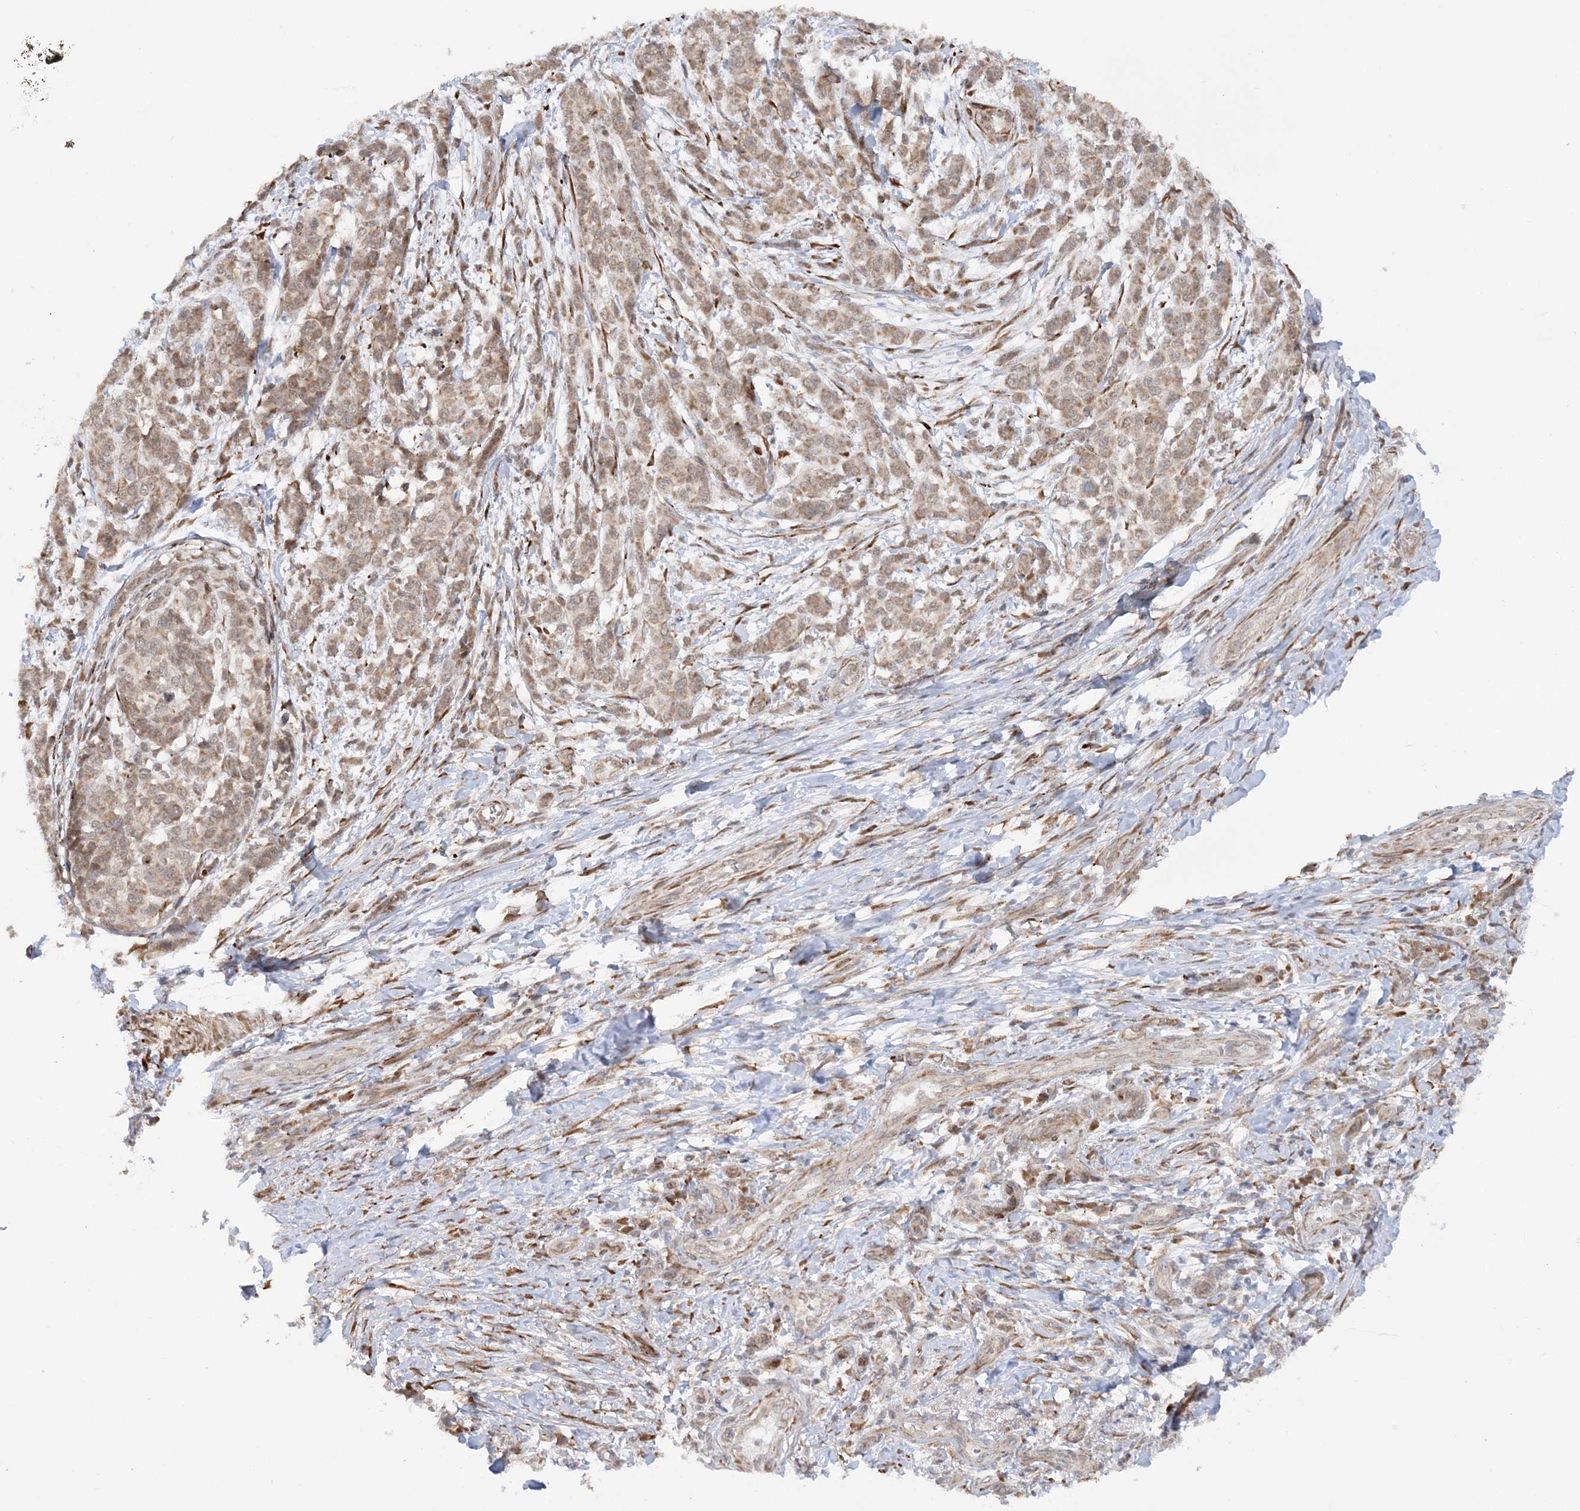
{"staining": {"intensity": "weak", "quantity": ">75%", "location": "cytoplasmic/membranous"}, "tissue": "melanoma", "cell_type": "Tumor cells", "image_type": "cancer", "snomed": [{"axis": "morphology", "description": "Malignant melanoma, NOS"}, {"axis": "topography", "description": "Skin"}], "caption": "High-power microscopy captured an immunohistochemistry image of malignant melanoma, revealing weak cytoplasmic/membranous staining in about >75% of tumor cells.", "gene": "MRPL47", "patient": {"sex": "male", "age": 49}}